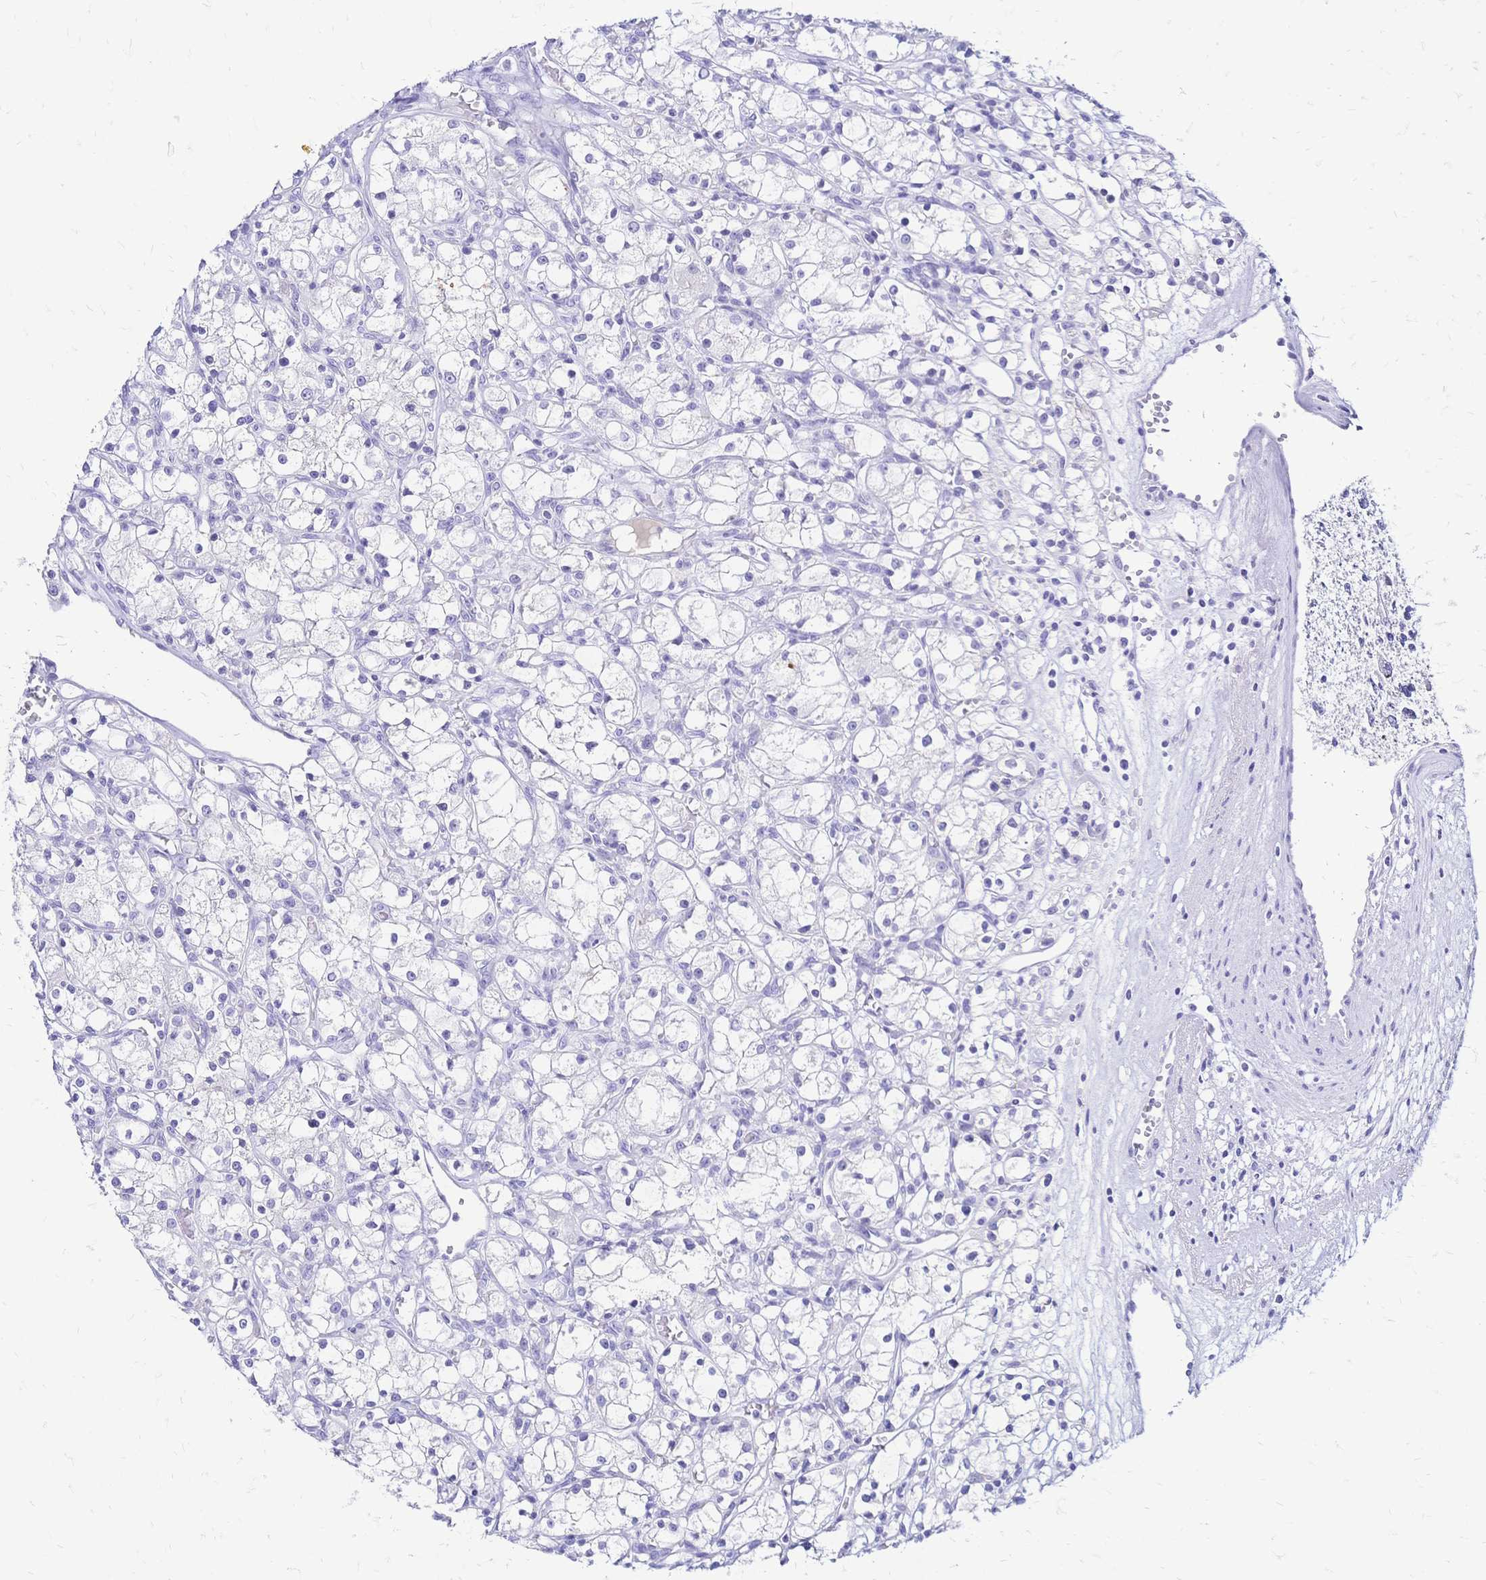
{"staining": {"intensity": "negative", "quantity": "none", "location": "none"}, "tissue": "renal cancer", "cell_type": "Tumor cells", "image_type": "cancer", "snomed": [{"axis": "morphology", "description": "Adenocarcinoma, NOS"}, {"axis": "topography", "description": "Kidney"}], "caption": "This is an immunohistochemistry (IHC) micrograph of human renal cancer. There is no positivity in tumor cells.", "gene": "FA2H", "patient": {"sex": "female", "age": 59}}